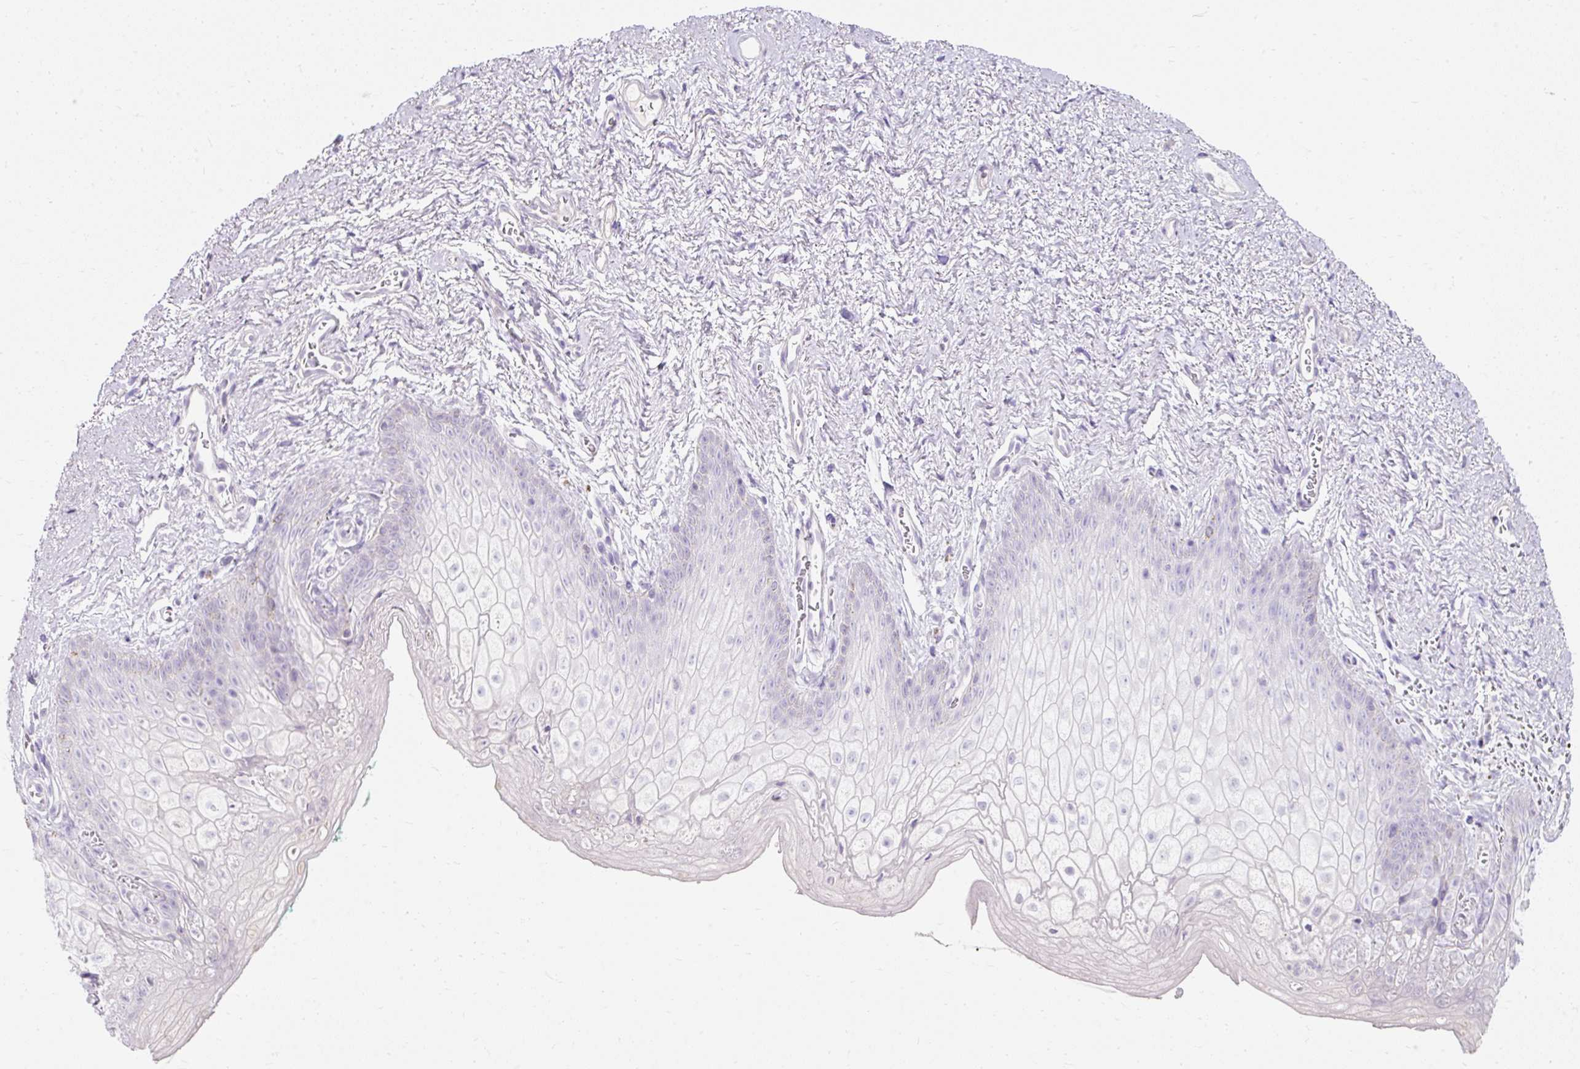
{"staining": {"intensity": "negative", "quantity": "none", "location": "none"}, "tissue": "vagina", "cell_type": "Squamous epithelial cells", "image_type": "normal", "snomed": [{"axis": "morphology", "description": "Normal tissue, NOS"}, {"axis": "topography", "description": "Vulva"}, {"axis": "topography", "description": "Vagina"}, {"axis": "topography", "description": "Peripheral nerve tissue"}], "caption": "IHC photomicrograph of unremarkable human vagina stained for a protein (brown), which reveals no positivity in squamous epithelial cells. Brightfield microscopy of immunohistochemistry stained with DAB (3,3'-diaminobenzidine) (brown) and hematoxylin (blue), captured at high magnification.", "gene": "TMEM213", "patient": {"sex": "female", "age": 66}}